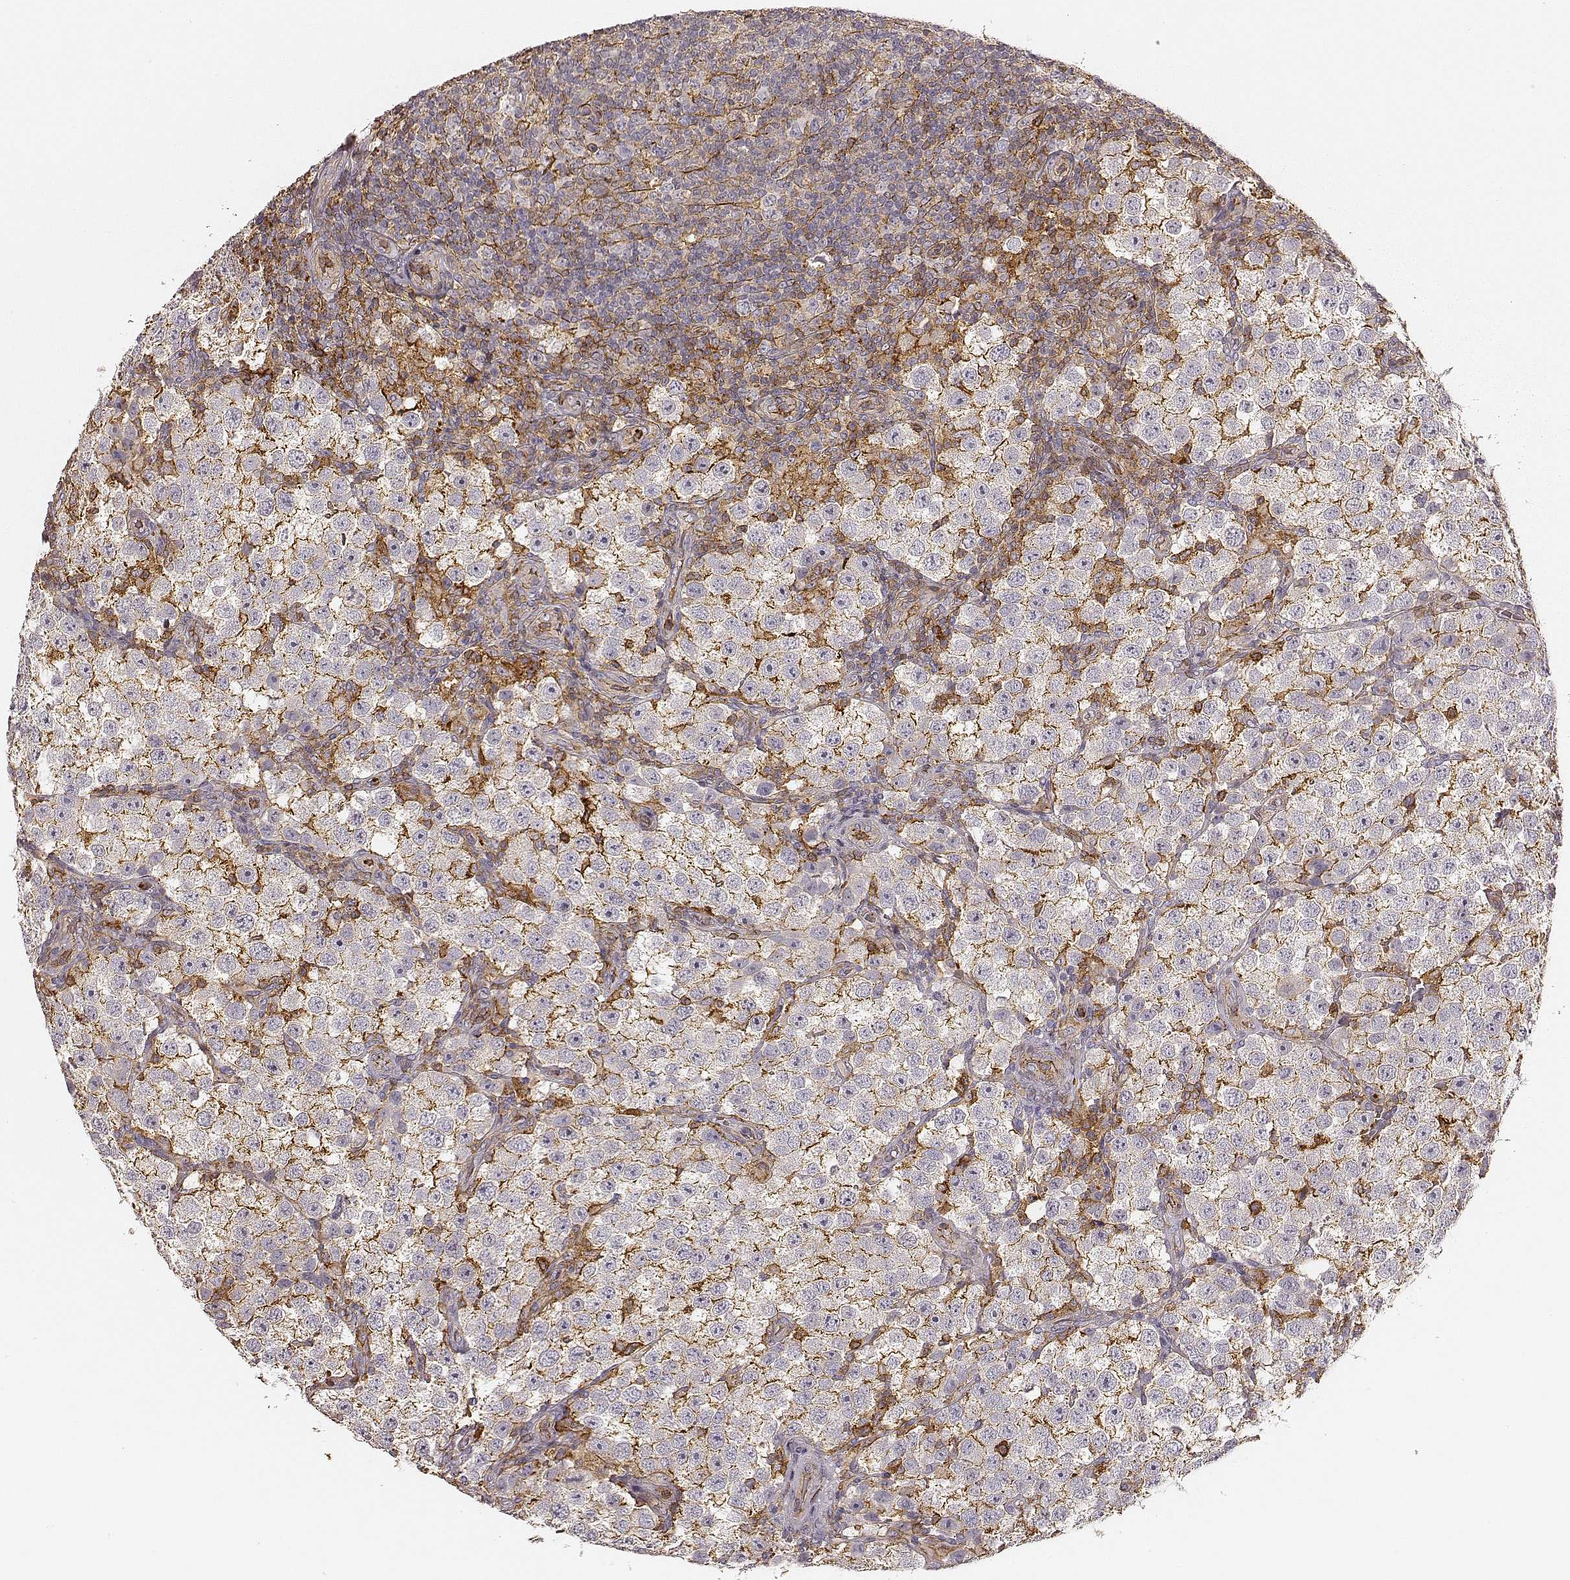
{"staining": {"intensity": "moderate", "quantity": "<25%", "location": "cytoplasmic/membranous"}, "tissue": "testis cancer", "cell_type": "Tumor cells", "image_type": "cancer", "snomed": [{"axis": "morphology", "description": "Seminoma, NOS"}, {"axis": "topography", "description": "Testis"}], "caption": "This is a photomicrograph of immunohistochemistry staining of testis cancer (seminoma), which shows moderate positivity in the cytoplasmic/membranous of tumor cells.", "gene": "ZYX", "patient": {"sex": "male", "age": 37}}